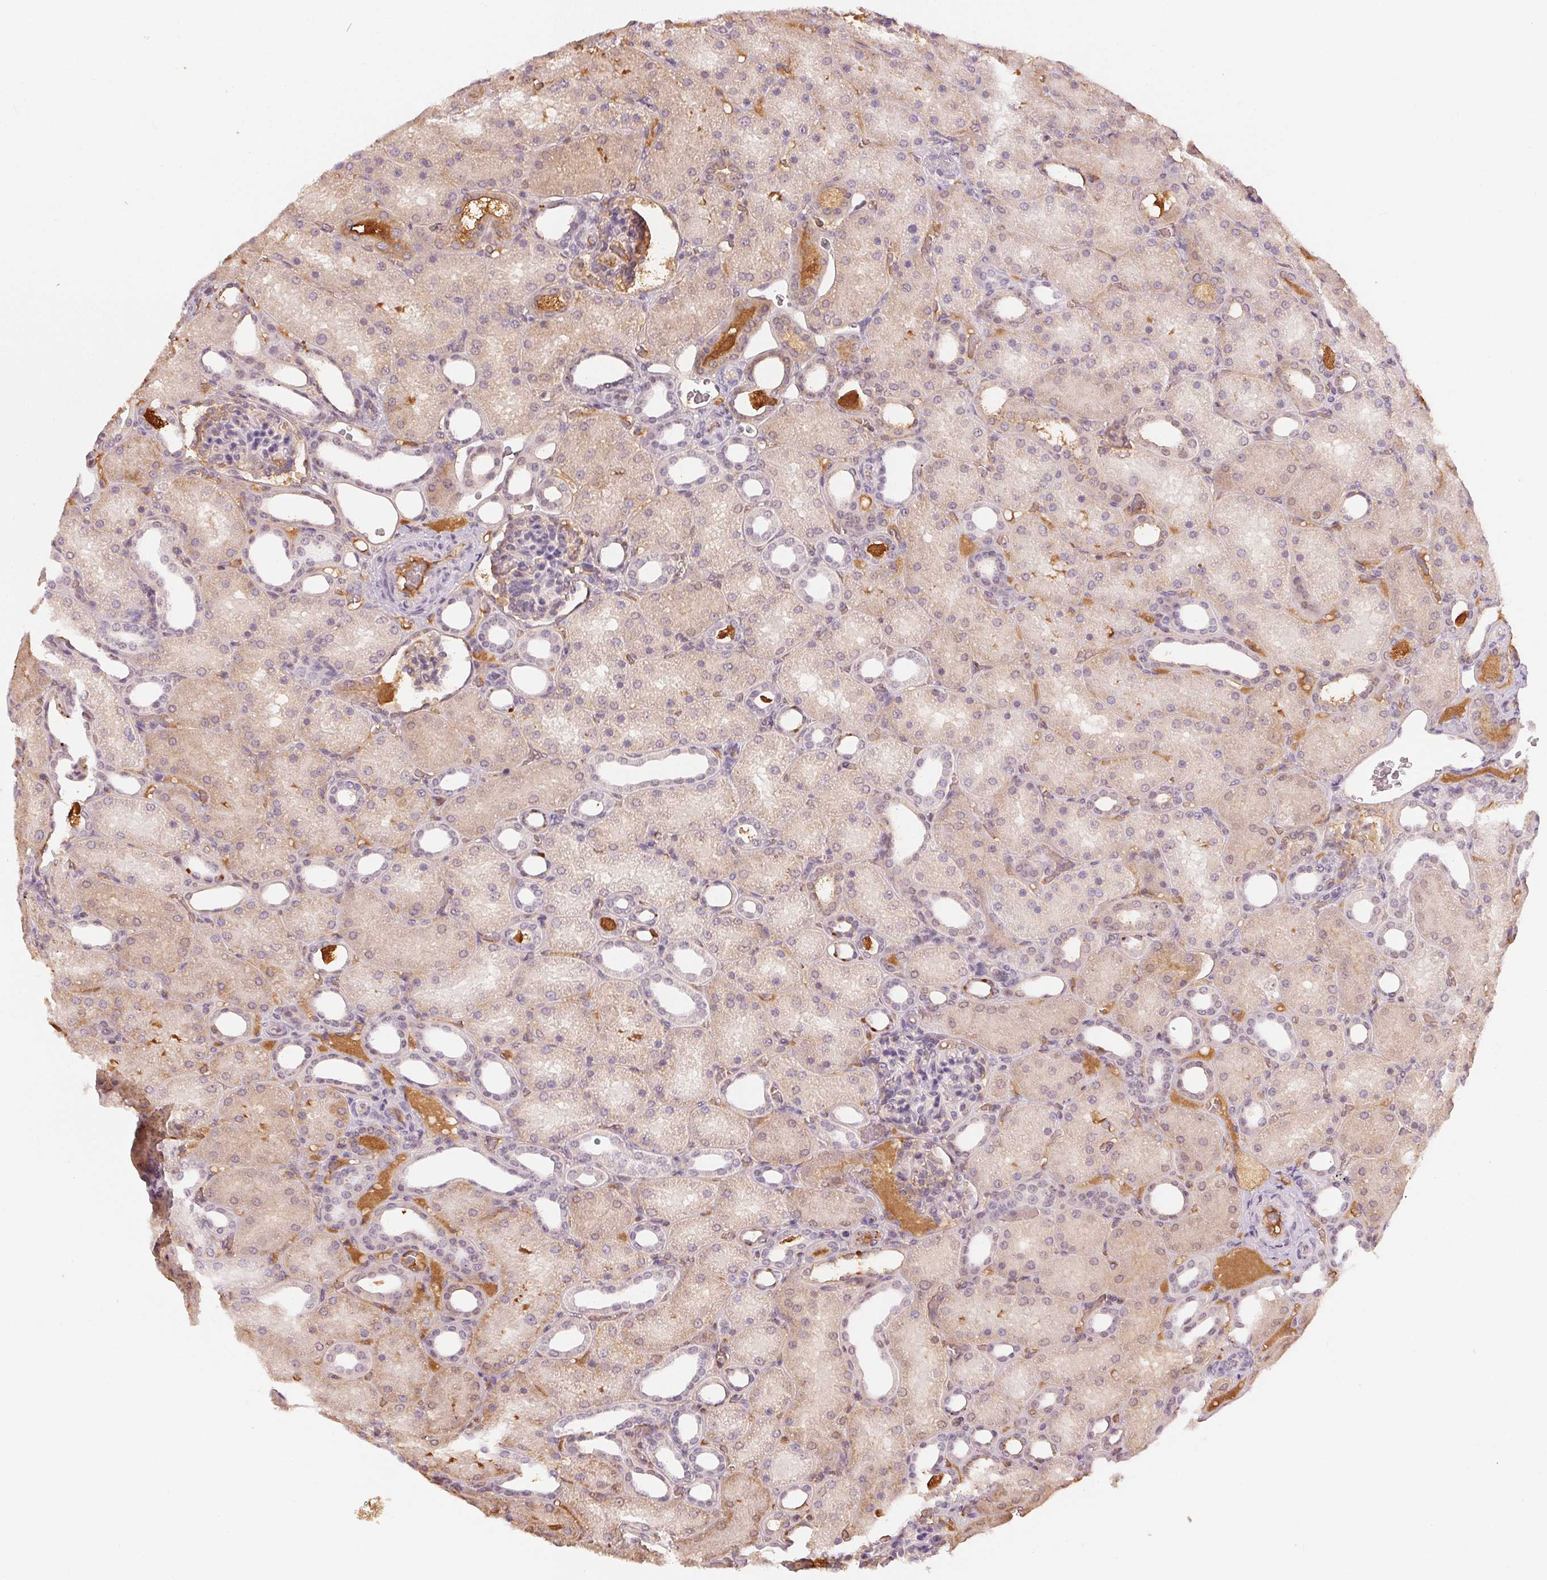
{"staining": {"intensity": "negative", "quantity": "none", "location": "none"}, "tissue": "kidney", "cell_type": "Cells in glomeruli", "image_type": "normal", "snomed": [{"axis": "morphology", "description": "Normal tissue, NOS"}, {"axis": "topography", "description": "Kidney"}], "caption": "This is an immunohistochemistry (IHC) image of normal human kidney. There is no positivity in cells in glomeruli.", "gene": "AFM", "patient": {"sex": "male", "age": 2}}